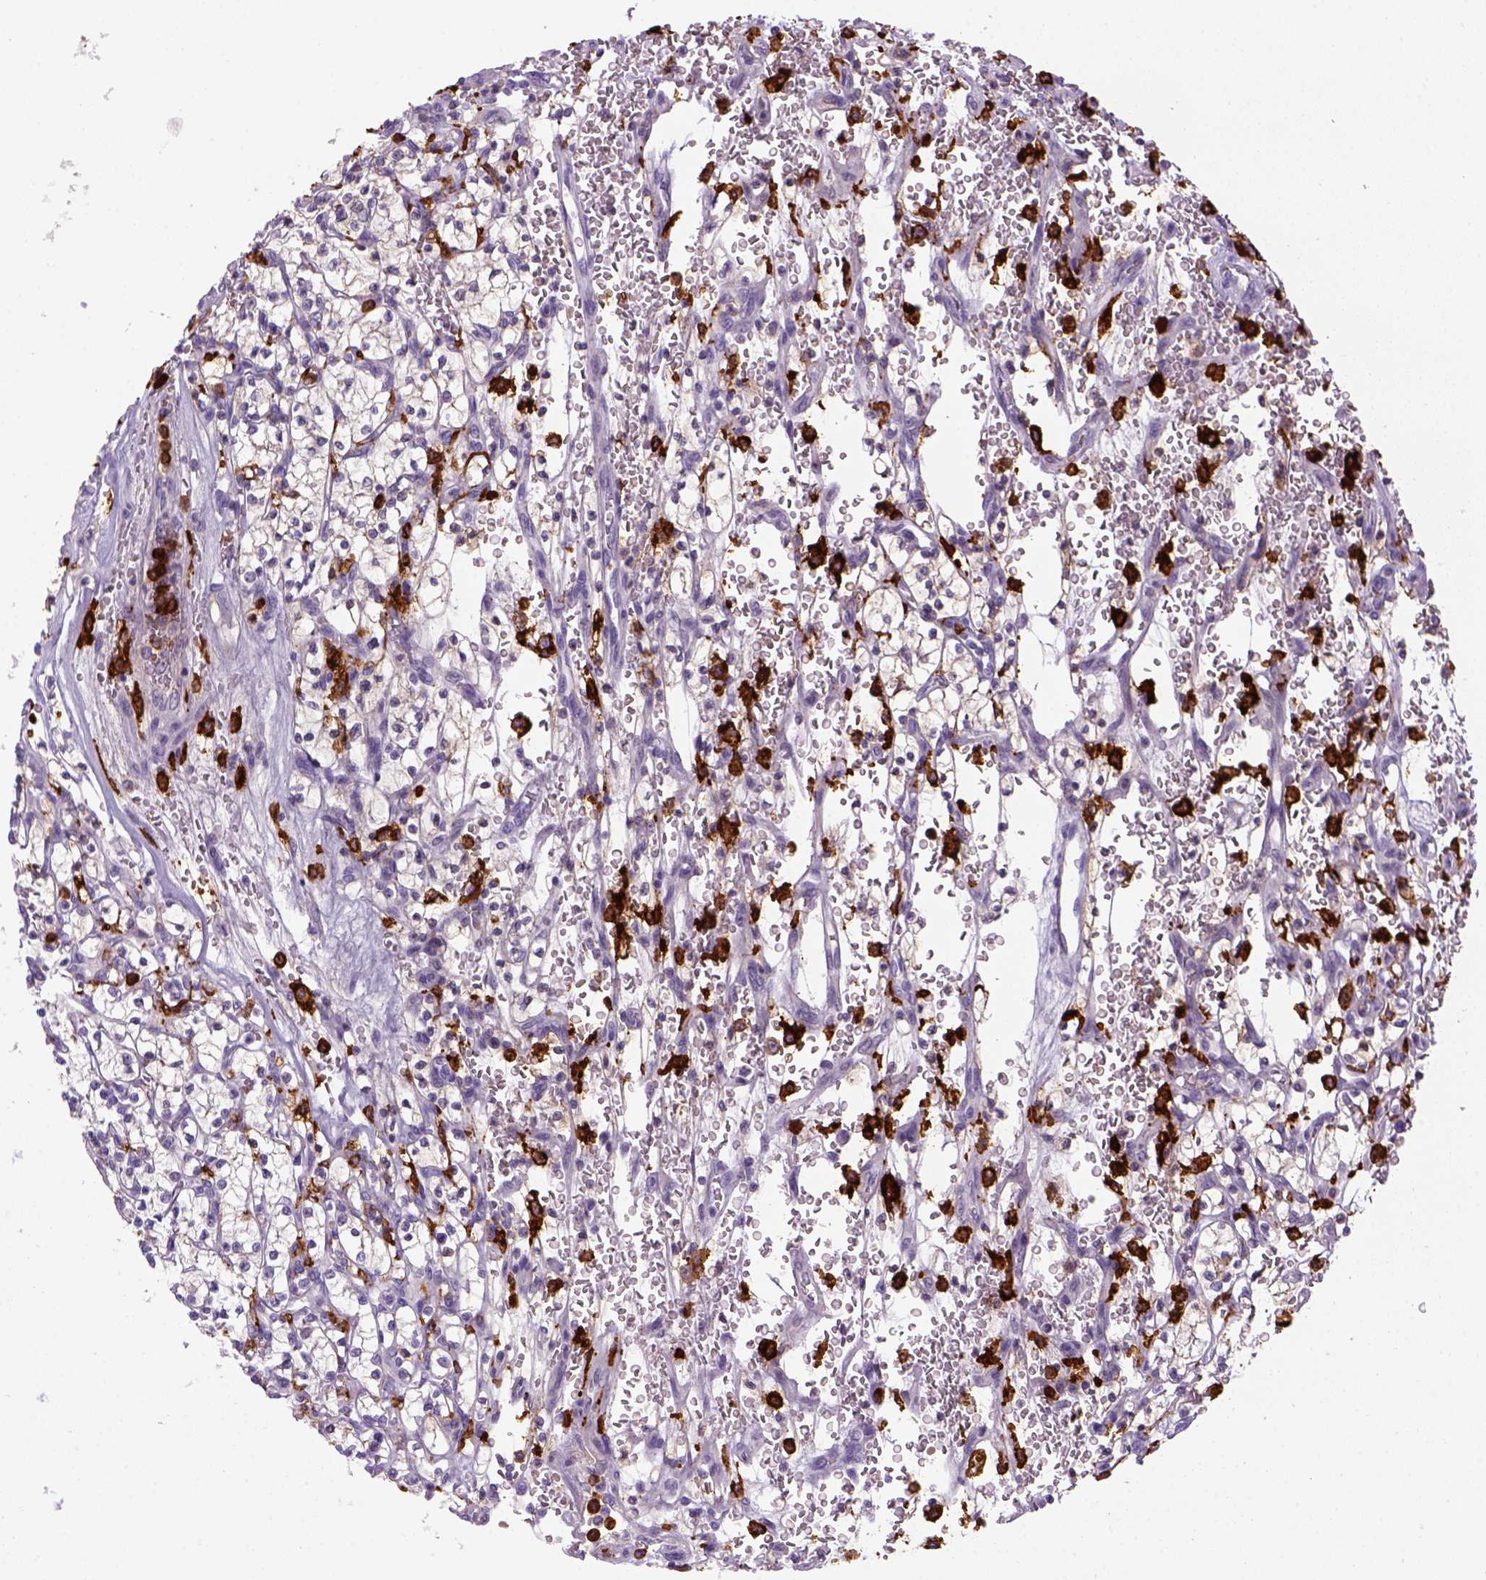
{"staining": {"intensity": "negative", "quantity": "none", "location": "none"}, "tissue": "renal cancer", "cell_type": "Tumor cells", "image_type": "cancer", "snomed": [{"axis": "morphology", "description": "Adenocarcinoma, NOS"}, {"axis": "topography", "description": "Kidney"}], "caption": "A micrograph of human renal adenocarcinoma is negative for staining in tumor cells. (DAB (3,3'-diaminobenzidine) immunohistochemistry, high magnification).", "gene": "CD14", "patient": {"sex": "female", "age": 64}}